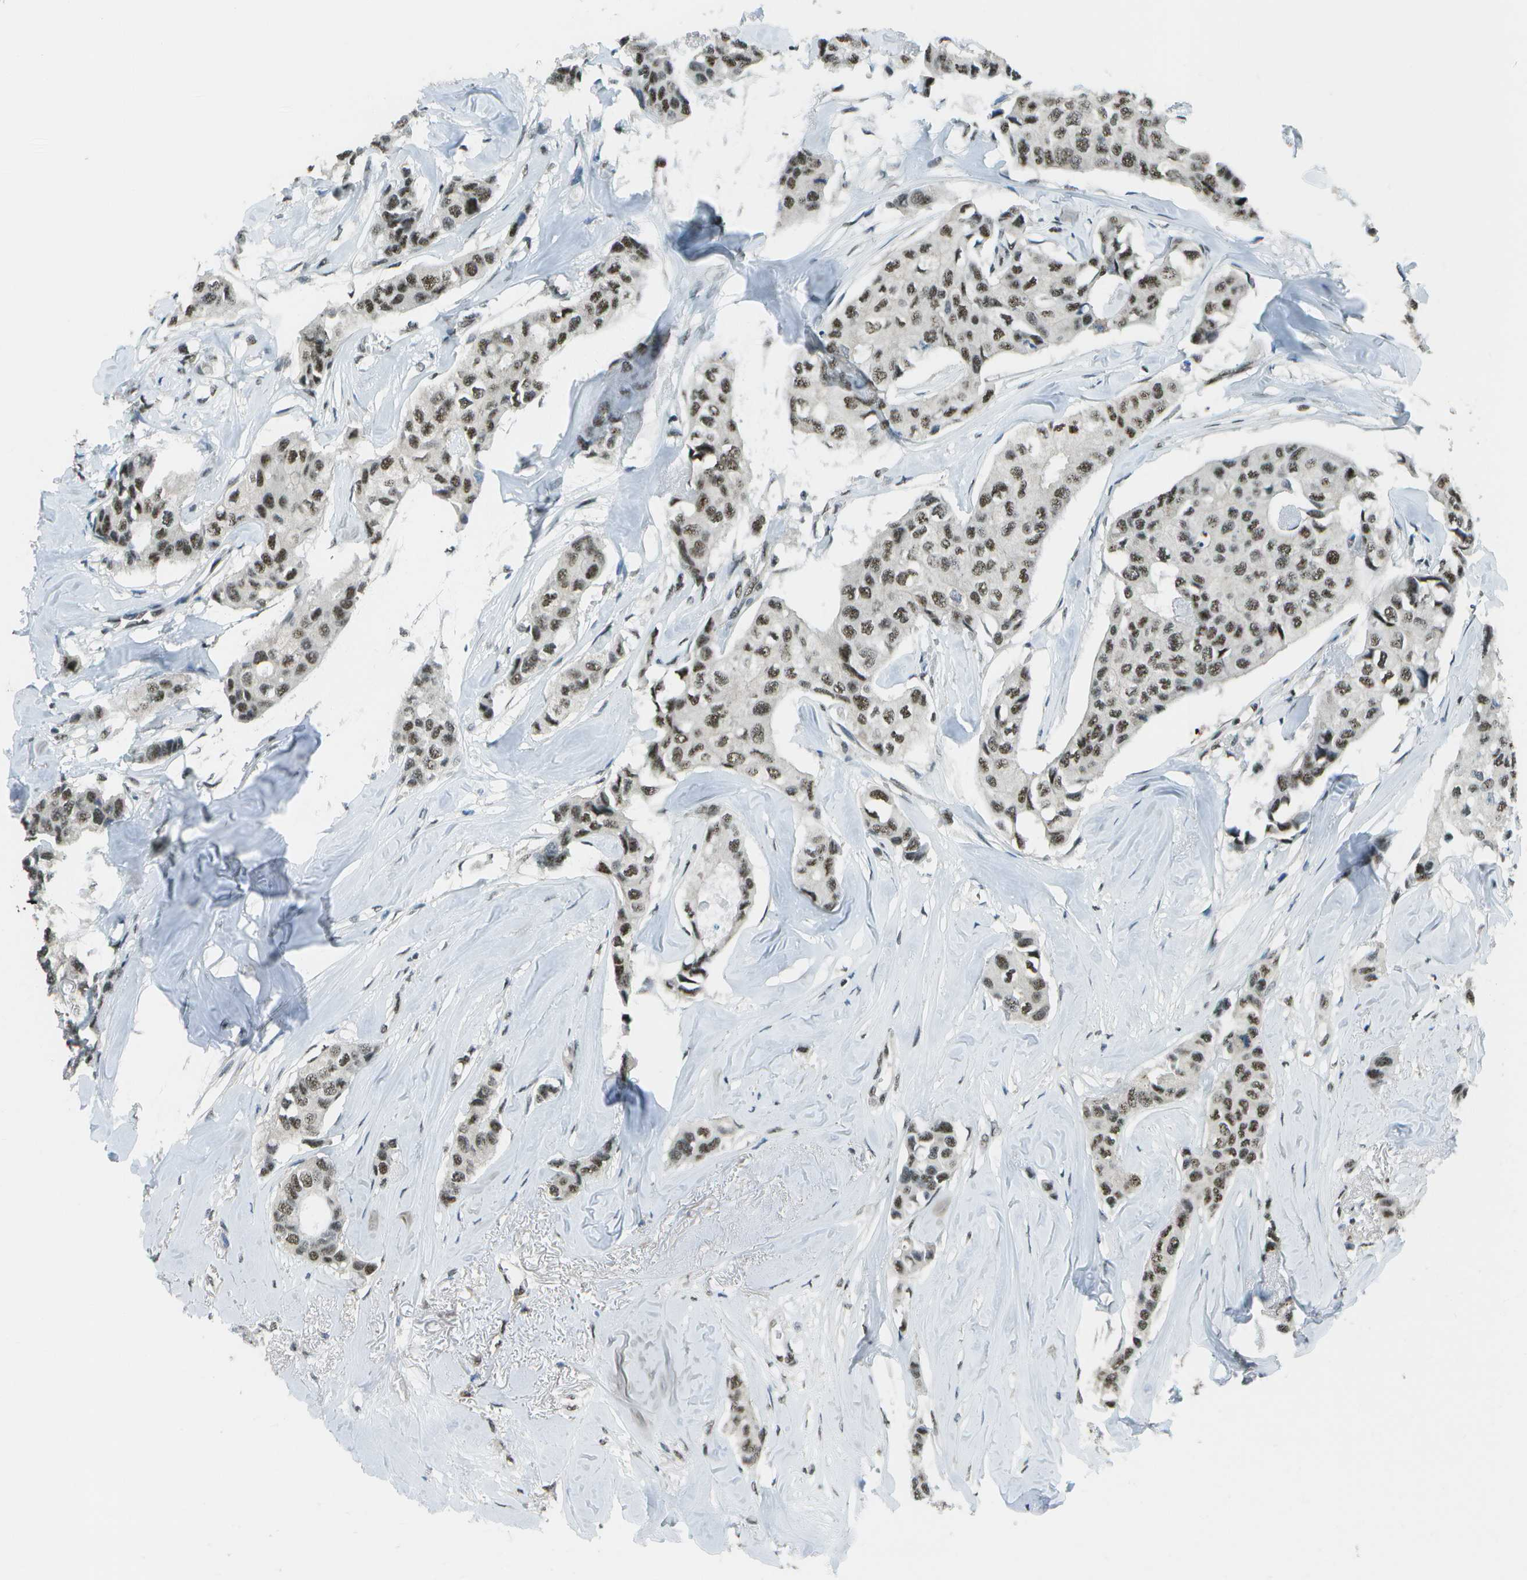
{"staining": {"intensity": "moderate", "quantity": ">75%", "location": "nuclear"}, "tissue": "breast cancer", "cell_type": "Tumor cells", "image_type": "cancer", "snomed": [{"axis": "morphology", "description": "Duct carcinoma"}, {"axis": "topography", "description": "Breast"}], "caption": "Moderate nuclear protein positivity is identified in about >75% of tumor cells in breast cancer (invasive ductal carcinoma).", "gene": "DEPDC1", "patient": {"sex": "female", "age": 80}}